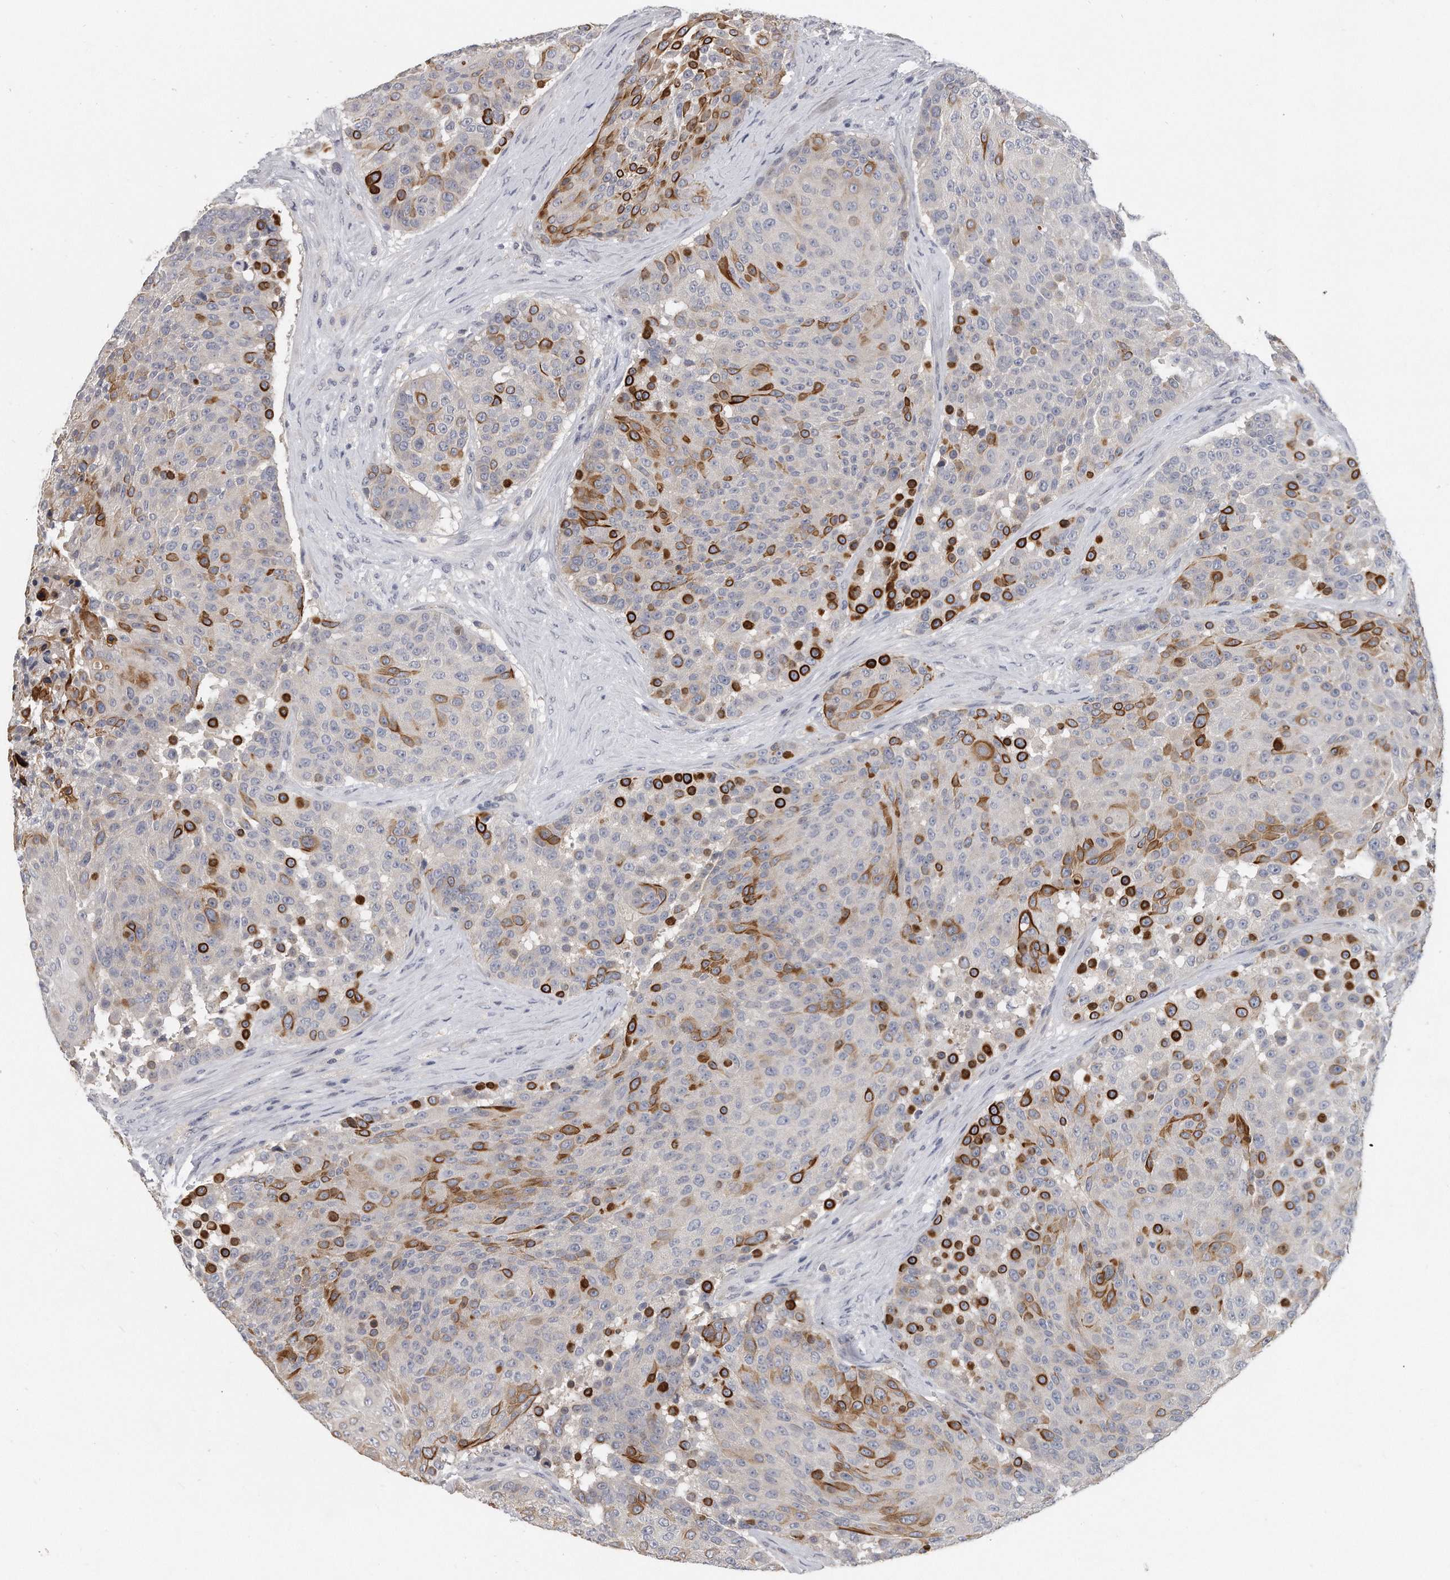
{"staining": {"intensity": "strong", "quantity": "25%-75%", "location": "cytoplasmic/membranous"}, "tissue": "urothelial cancer", "cell_type": "Tumor cells", "image_type": "cancer", "snomed": [{"axis": "morphology", "description": "Urothelial carcinoma, High grade"}, {"axis": "topography", "description": "Urinary bladder"}], "caption": "Protein expression analysis of human urothelial carcinoma (high-grade) reveals strong cytoplasmic/membranous positivity in about 25%-75% of tumor cells. Immunohistochemistry (ihc) stains the protein in brown and the nuclei are stained blue.", "gene": "KLHL7", "patient": {"sex": "female", "age": 63}}